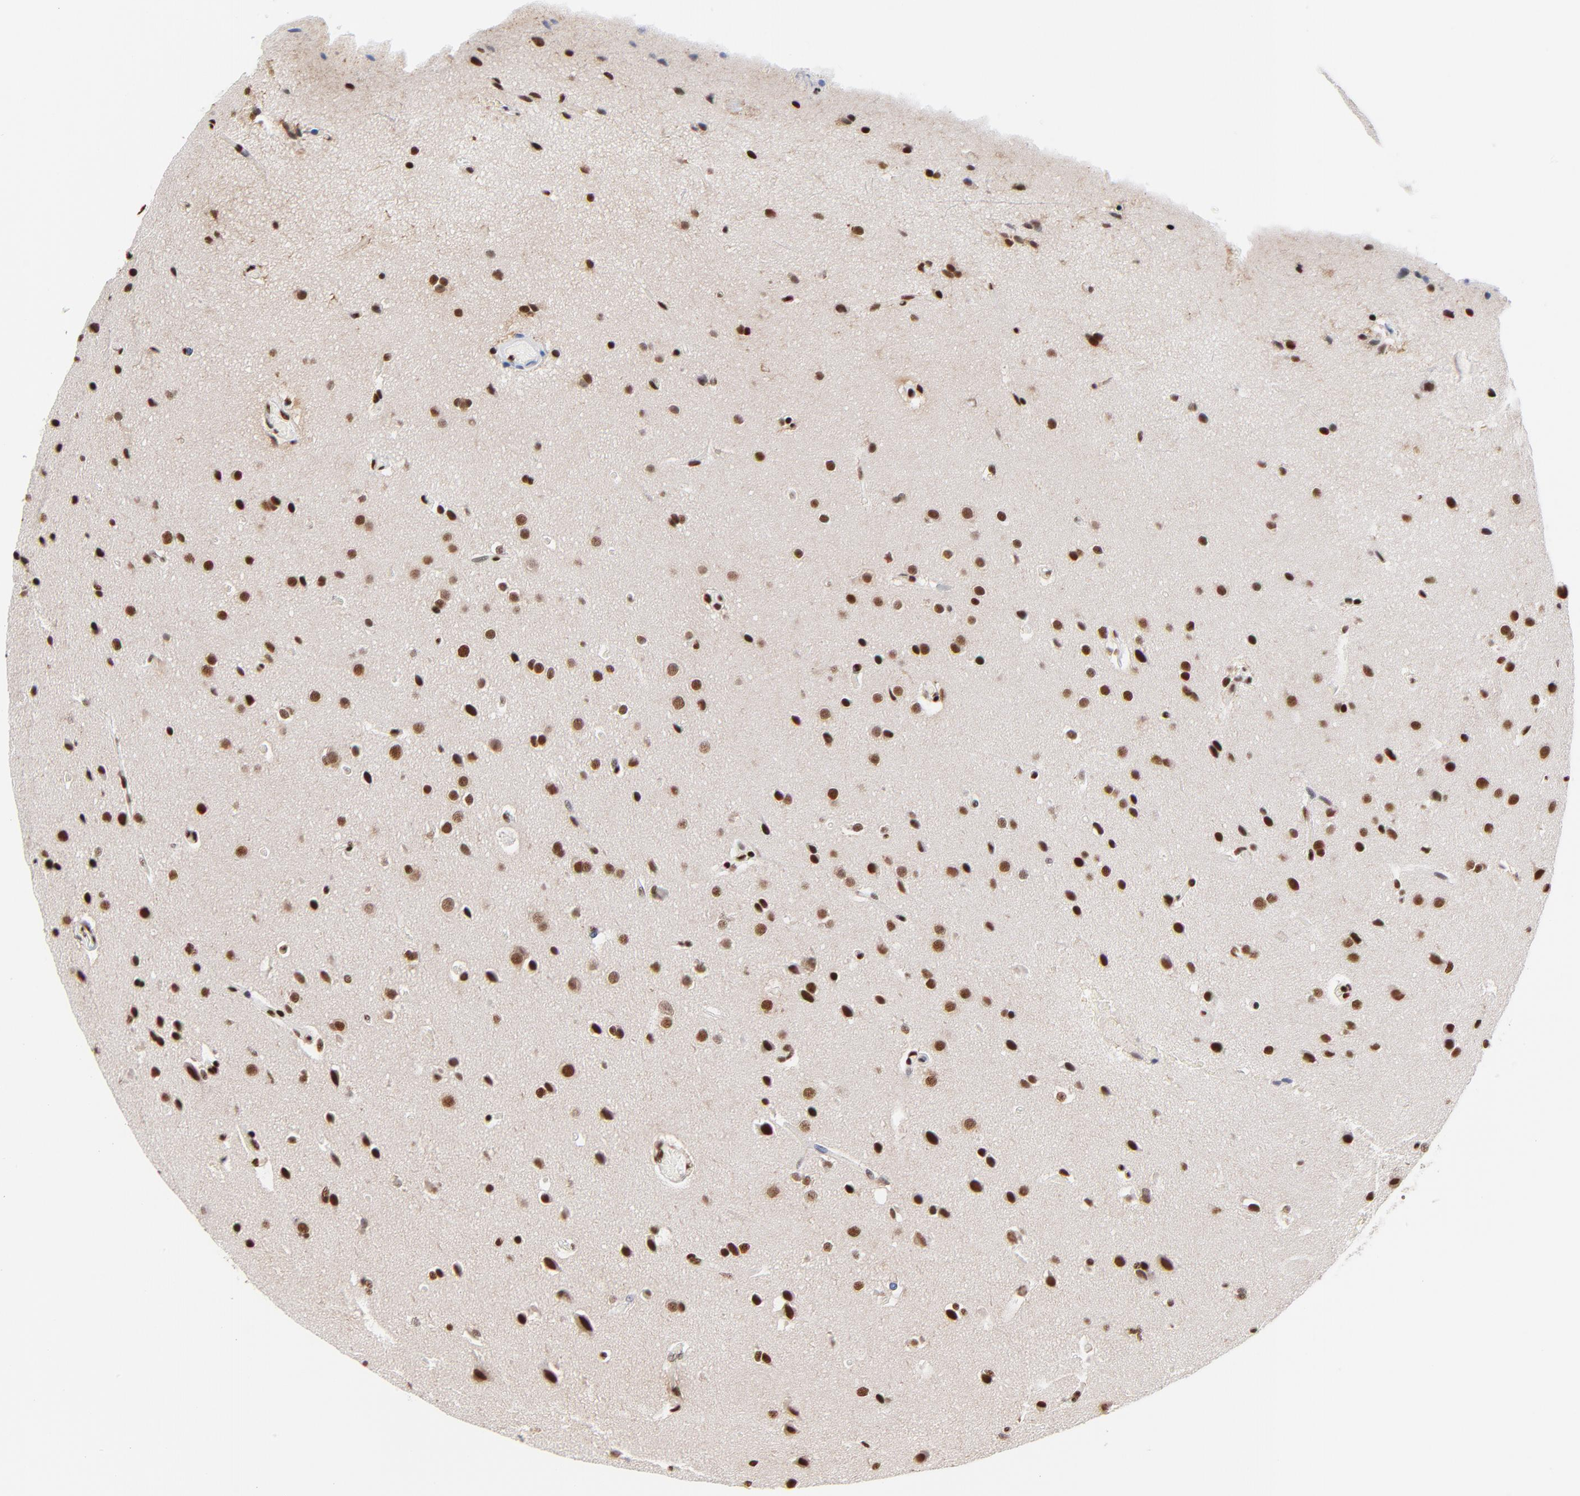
{"staining": {"intensity": "strong", "quantity": ">75%", "location": "nuclear"}, "tissue": "glioma", "cell_type": "Tumor cells", "image_type": "cancer", "snomed": [{"axis": "morphology", "description": "Glioma, malignant, Low grade"}, {"axis": "topography", "description": "Cerebral cortex"}], "caption": "Brown immunohistochemical staining in low-grade glioma (malignant) reveals strong nuclear expression in about >75% of tumor cells. Nuclei are stained in blue.", "gene": "CREB1", "patient": {"sex": "female", "age": 47}}